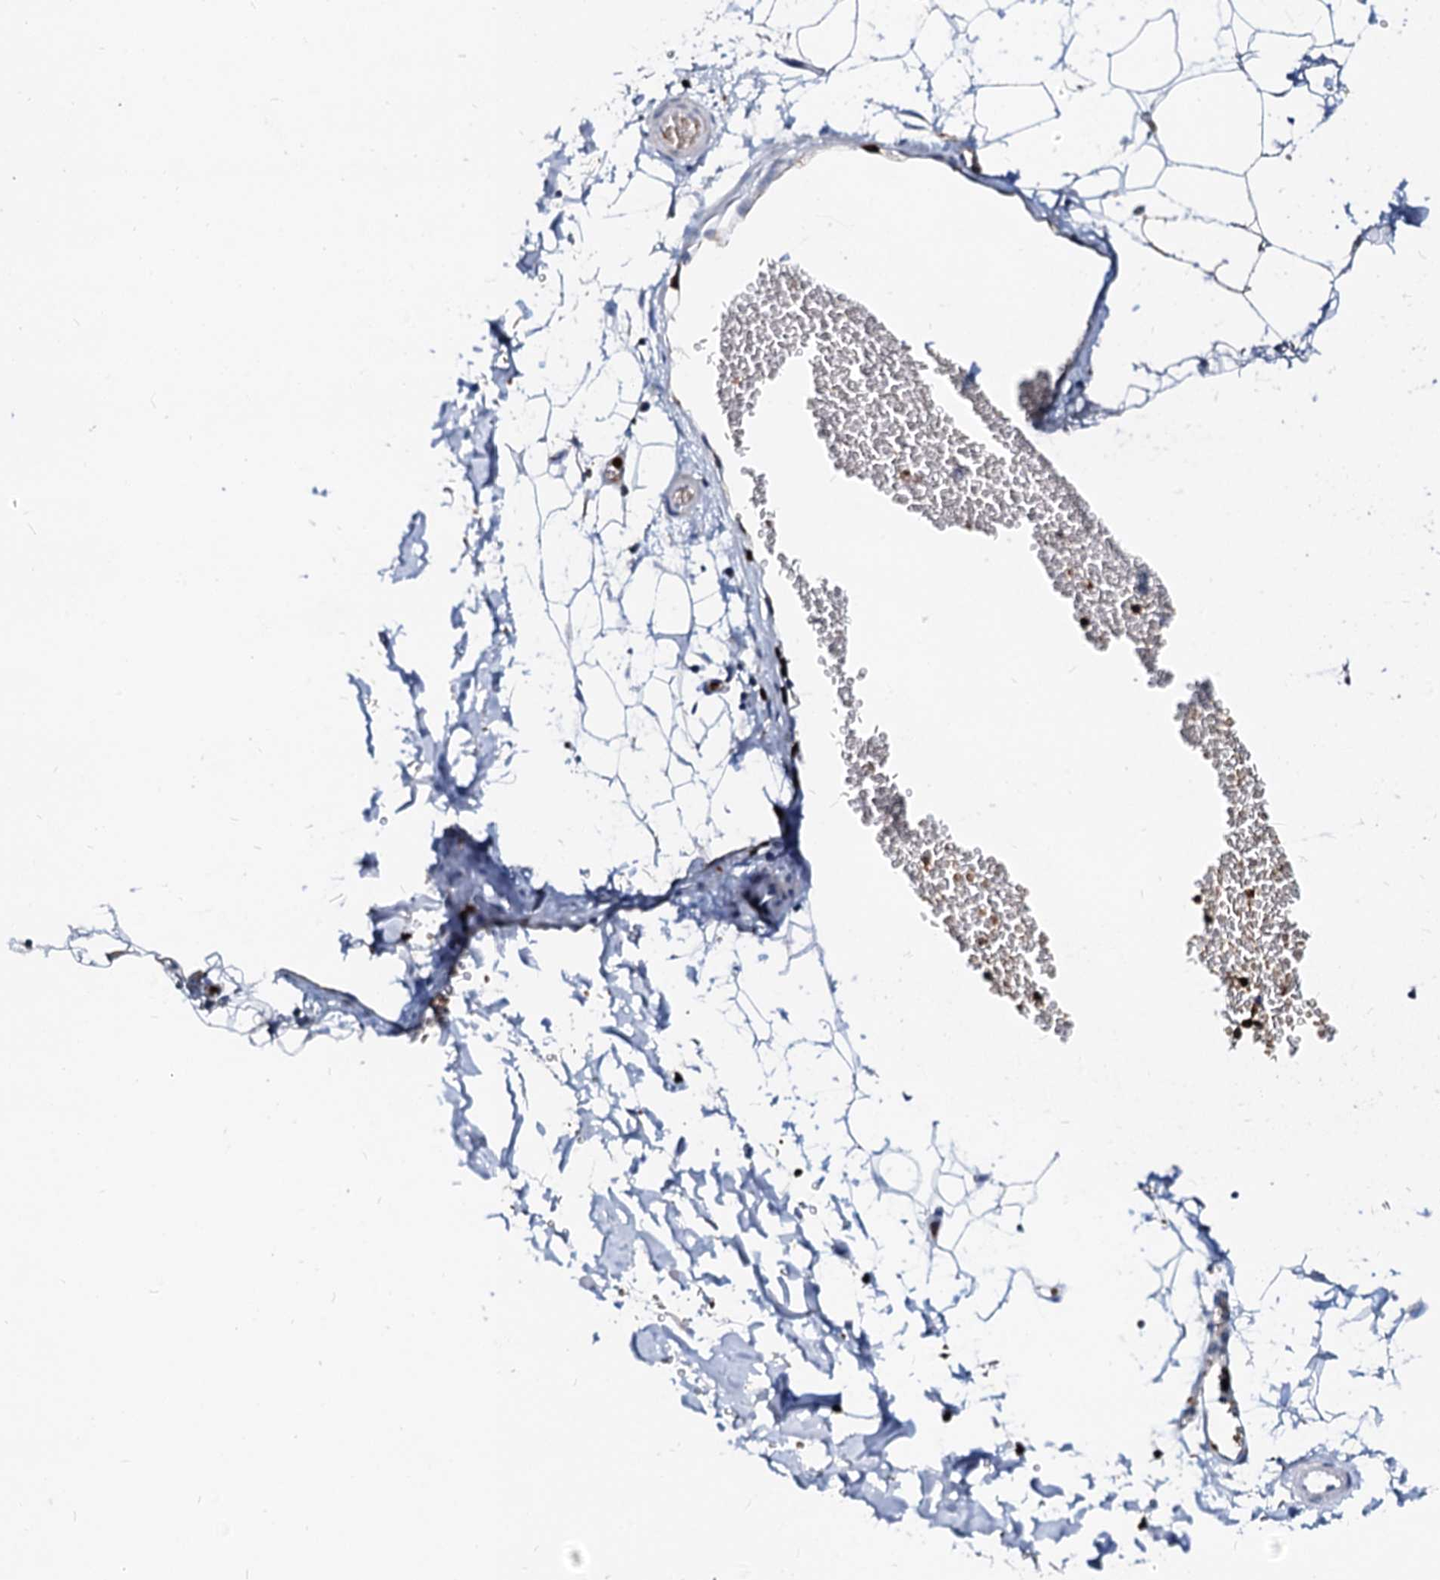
{"staining": {"intensity": "negative", "quantity": "none", "location": "none"}, "tissue": "adipose tissue", "cell_type": "Adipocytes", "image_type": "normal", "snomed": [{"axis": "morphology", "description": "Normal tissue, NOS"}, {"axis": "topography", "description": "Soft tissue"}], "caption": "This photomicrograph is of unremarkable adipose tissue stained with immunohistochemistry (IHC) to label a protein in brown with the nuclei are counter-stained blue. There is no expression in adipocytes. (DAB immunohistochemistry (IHC) visualized using brightfield microscopy, high magnification).", "gene": "RAB27A", "patient": {"sex": "male", "age": 72}}